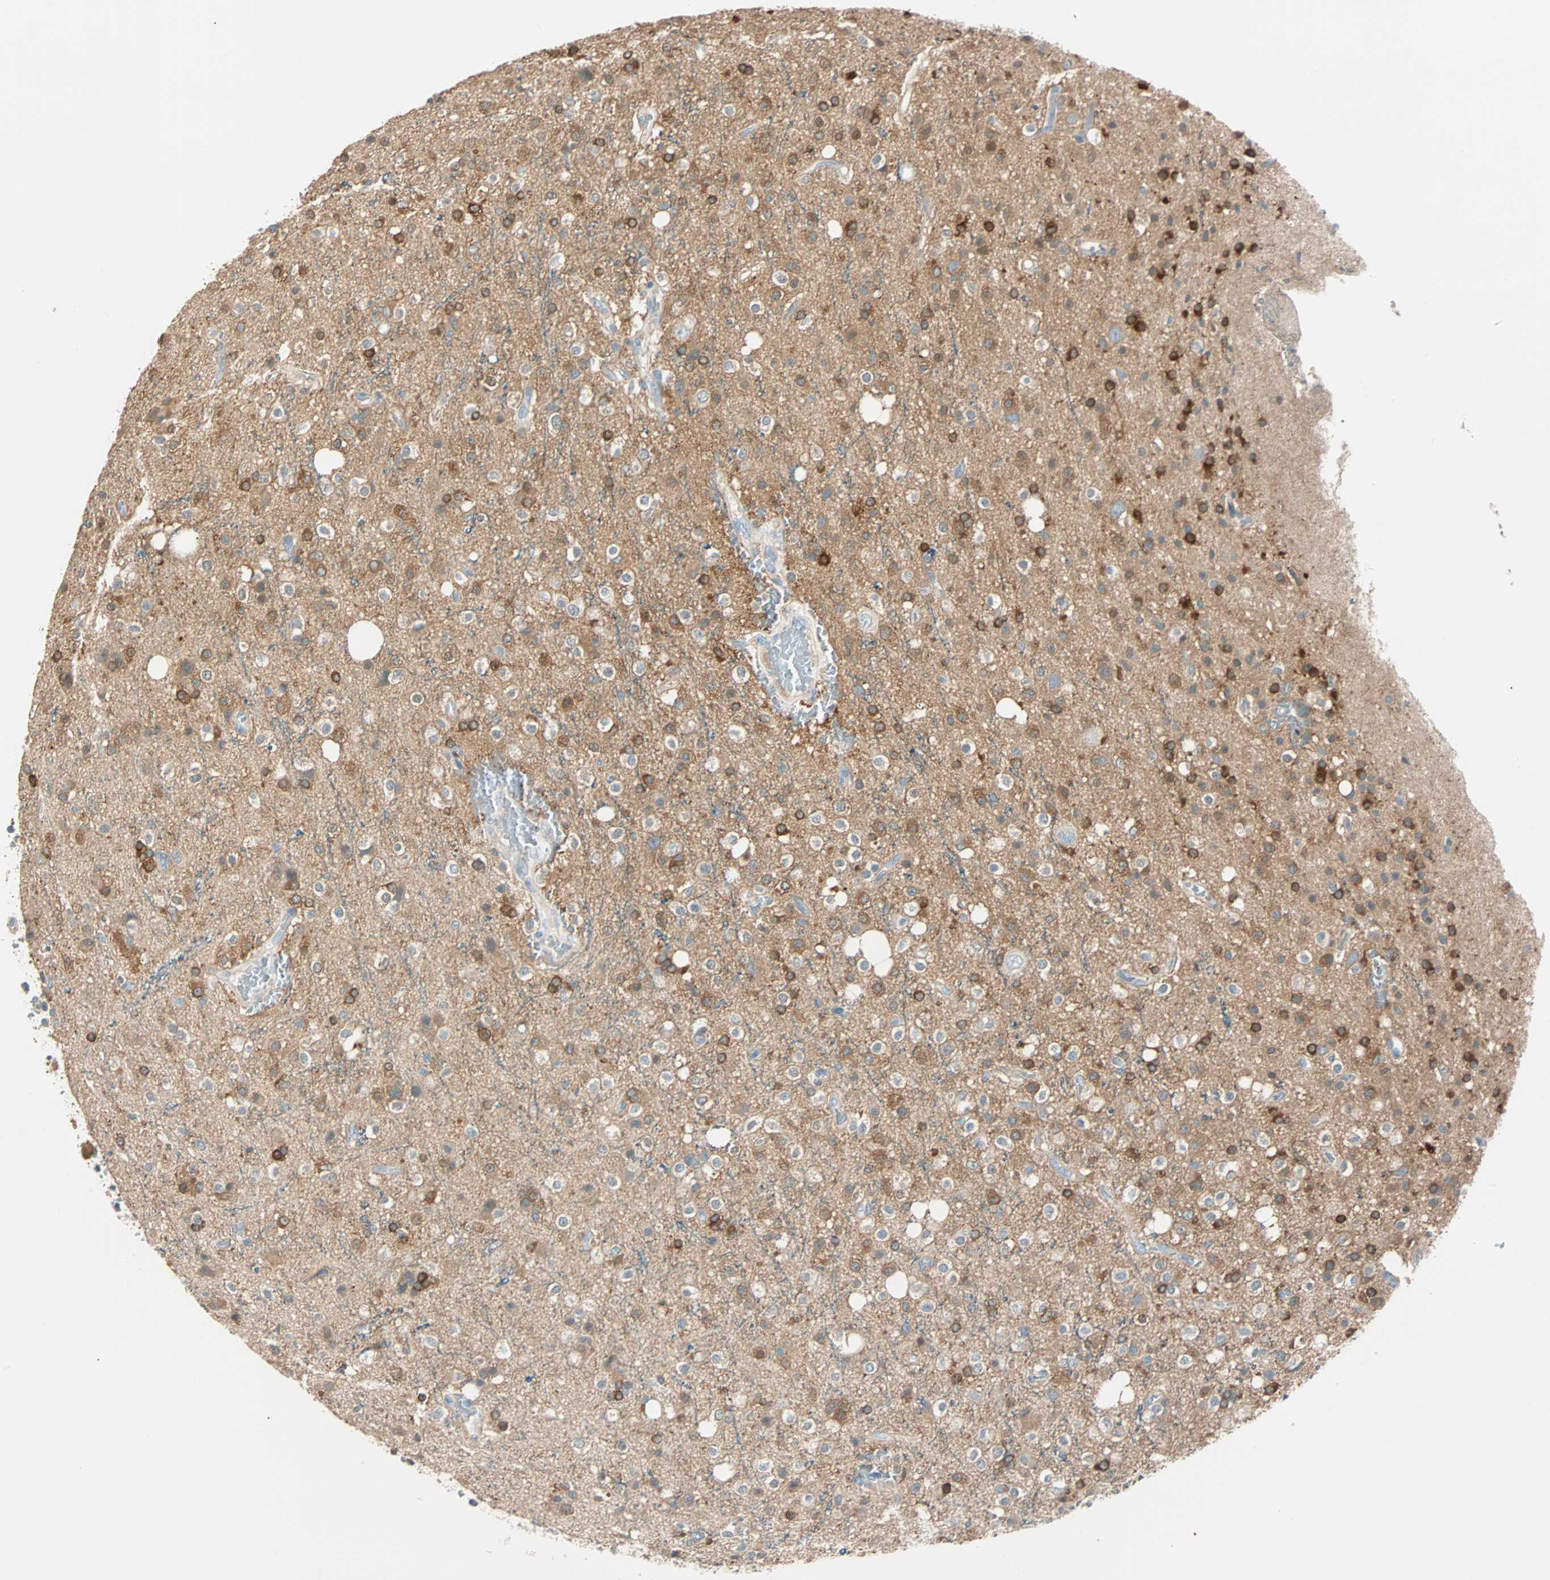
{"staining": {"intensity": "moderate", "quantity": ">75%", "location": "cytoplasmic/membranous"}, "tissue": "glioma", "cell_type": "Tumor cells", "image_type": "cancer", "snomed": [{"axis": "morphology", "description": "Glioma, malignant, High grade"}, {"axis": "topography", "description": "Brain"}], "caption": "Immunohistochemistry image of glioma stained for a protein (brown), which exhibits medium levels of moderate cytoplasmic/membranous expression in approximately >75% of tumor cells.", "gene": "ATF6", "patient": {"sex": "male", "age": 47}}